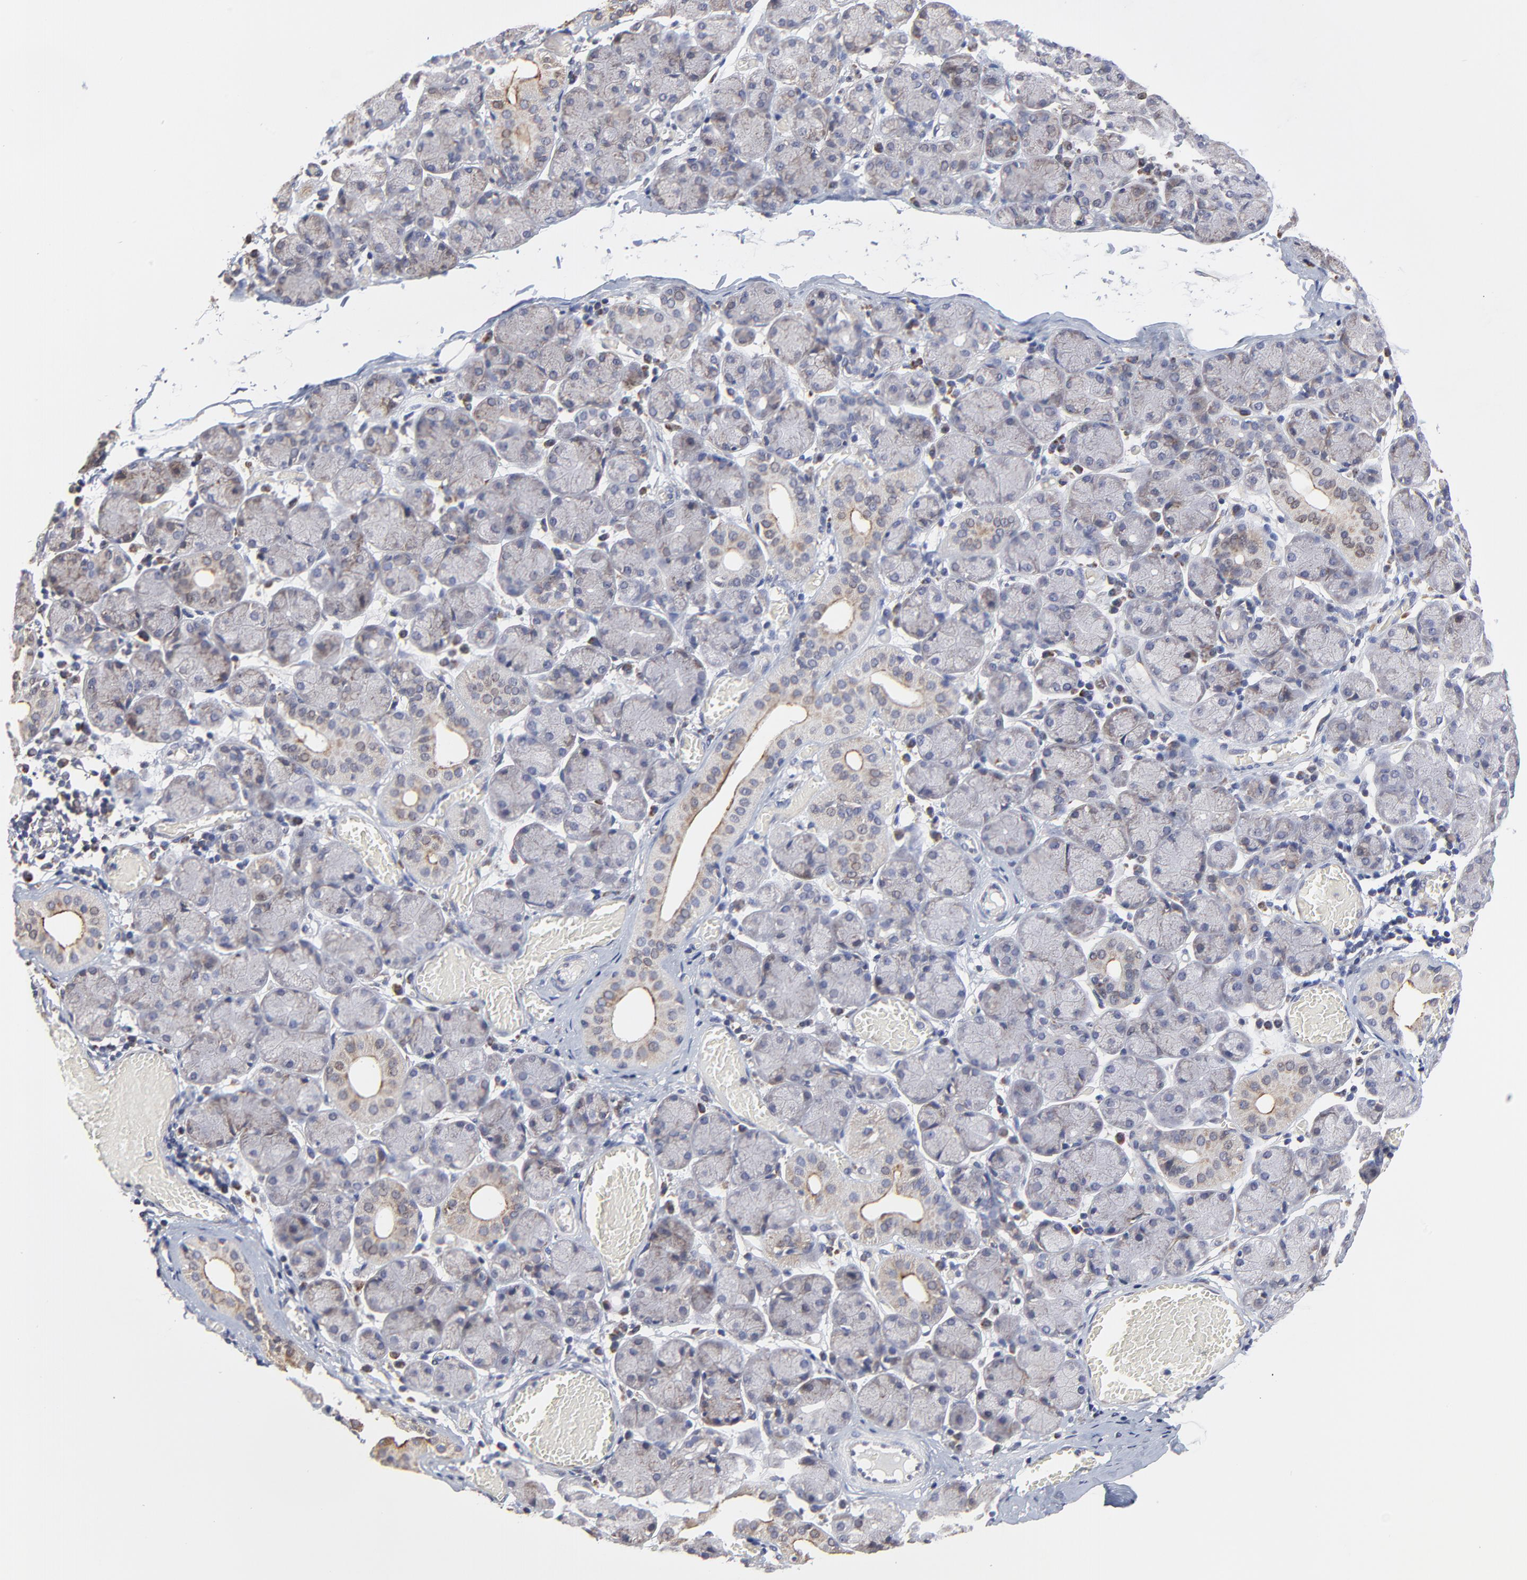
{"staining": {"intensity": "negative", "quantity": "none", "location": "none"}, "tissue": "salivary gland", "cell_type": "Glandular cells", "image_type": "normal", "snomed": [{"axis": "morphology", "description": "Normal tissue, NOS"}, {"axis": "topography", "description": "Salivary gland"}], "caption": "This is a image of immunohistochemistry staining of benign salivary gland, which shows no expression in glandular cells.", "gene": "ZNF550", "patient": {"sex": "female", "age": 24}}